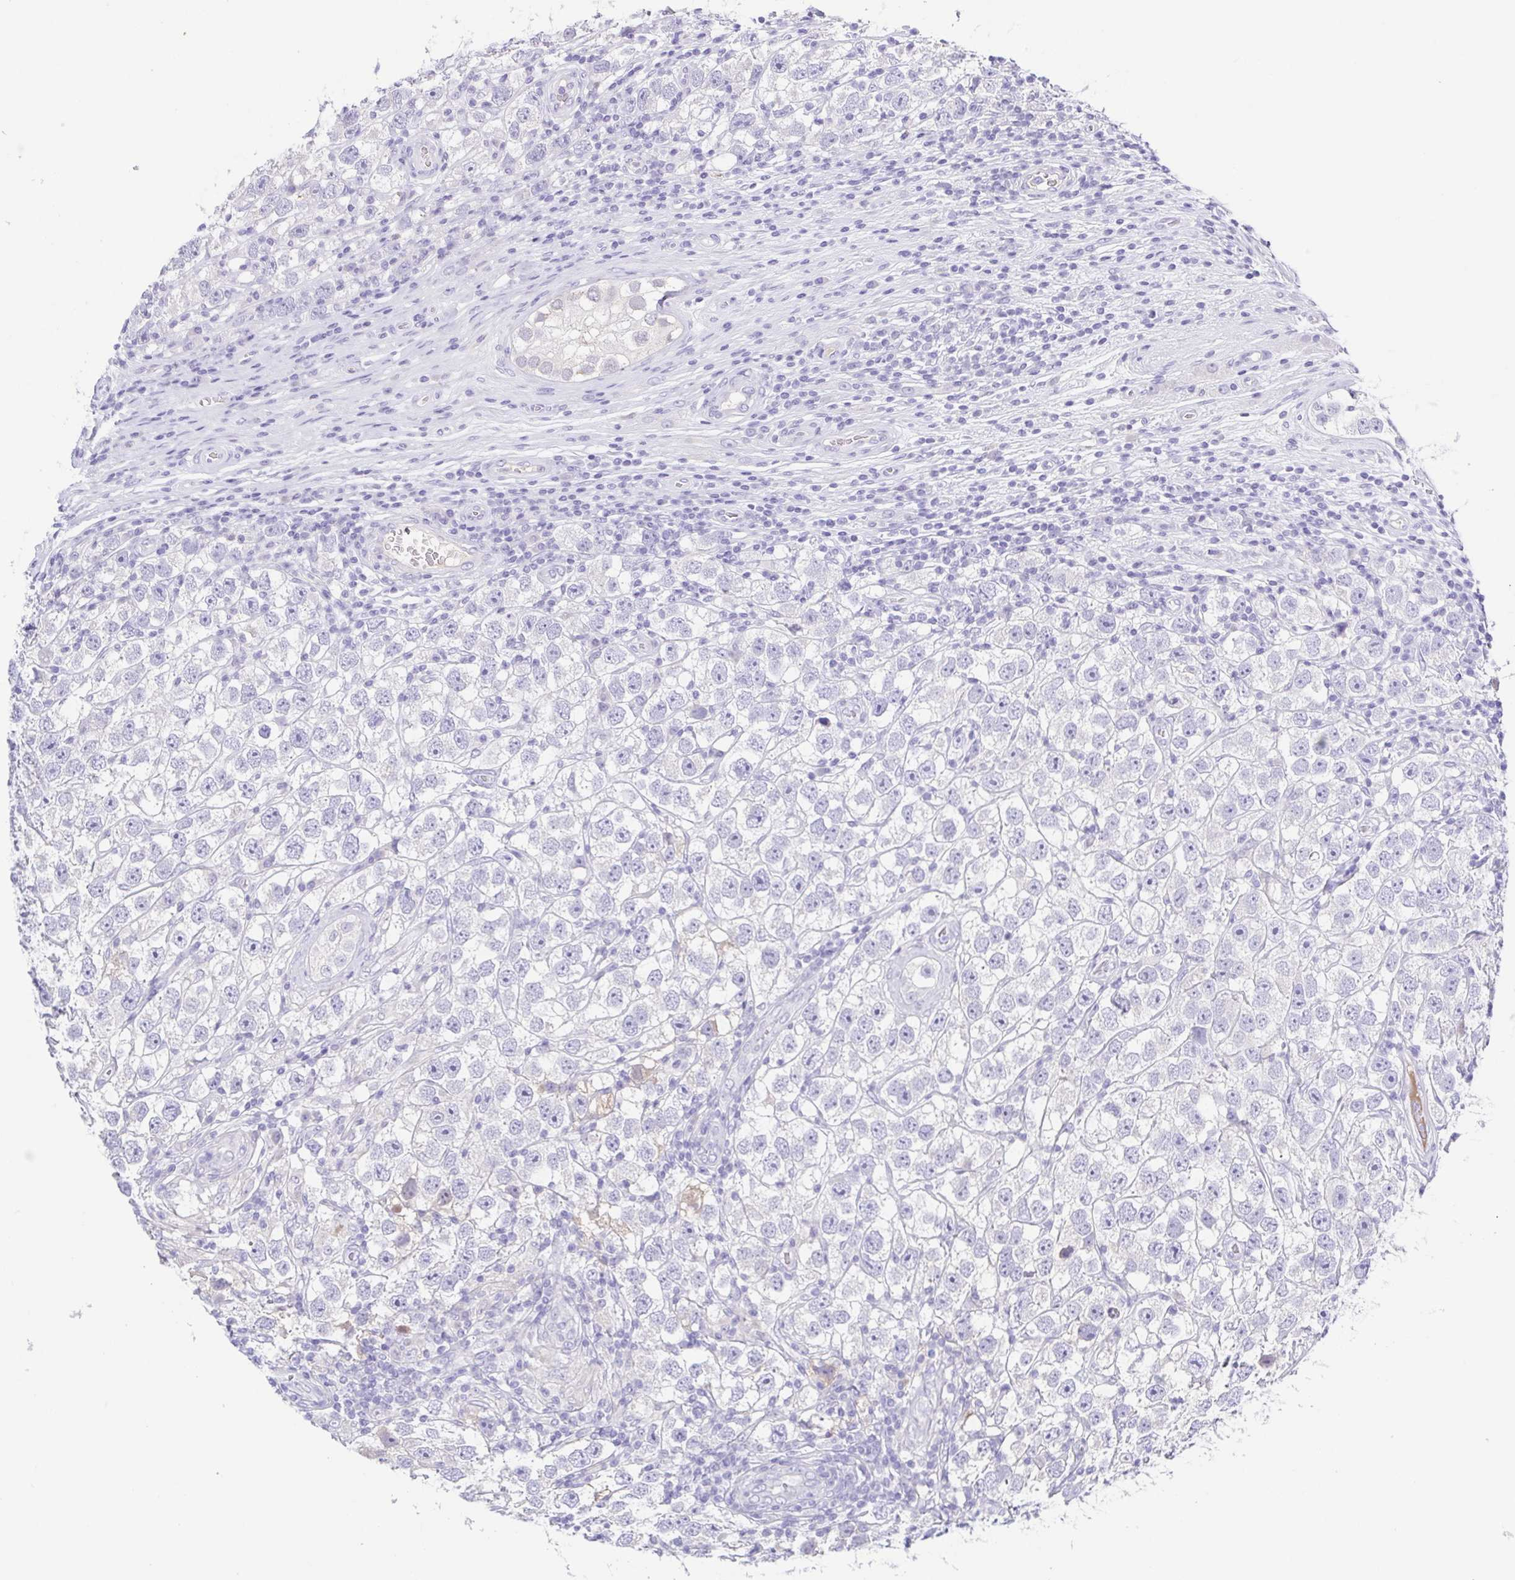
{"staining": {"intensity": "negative", "quantity": "none", "location": "none"}, "tissue": "testis cancer", "cell_type": "Tumor cells", "image_type": "cancer", "snomed": [{"axis": "morphology", "description": "Seminoma, NOS"}, {"axis": "topography", "description": "Testis"}], "caption": "This is an immunohistochemistry (IHC) photomicrograph of human seminoma (testis). There is no expression in tumor cells.", "gene": "A1BG", "patient": {"sex": "male", "age": 26}}